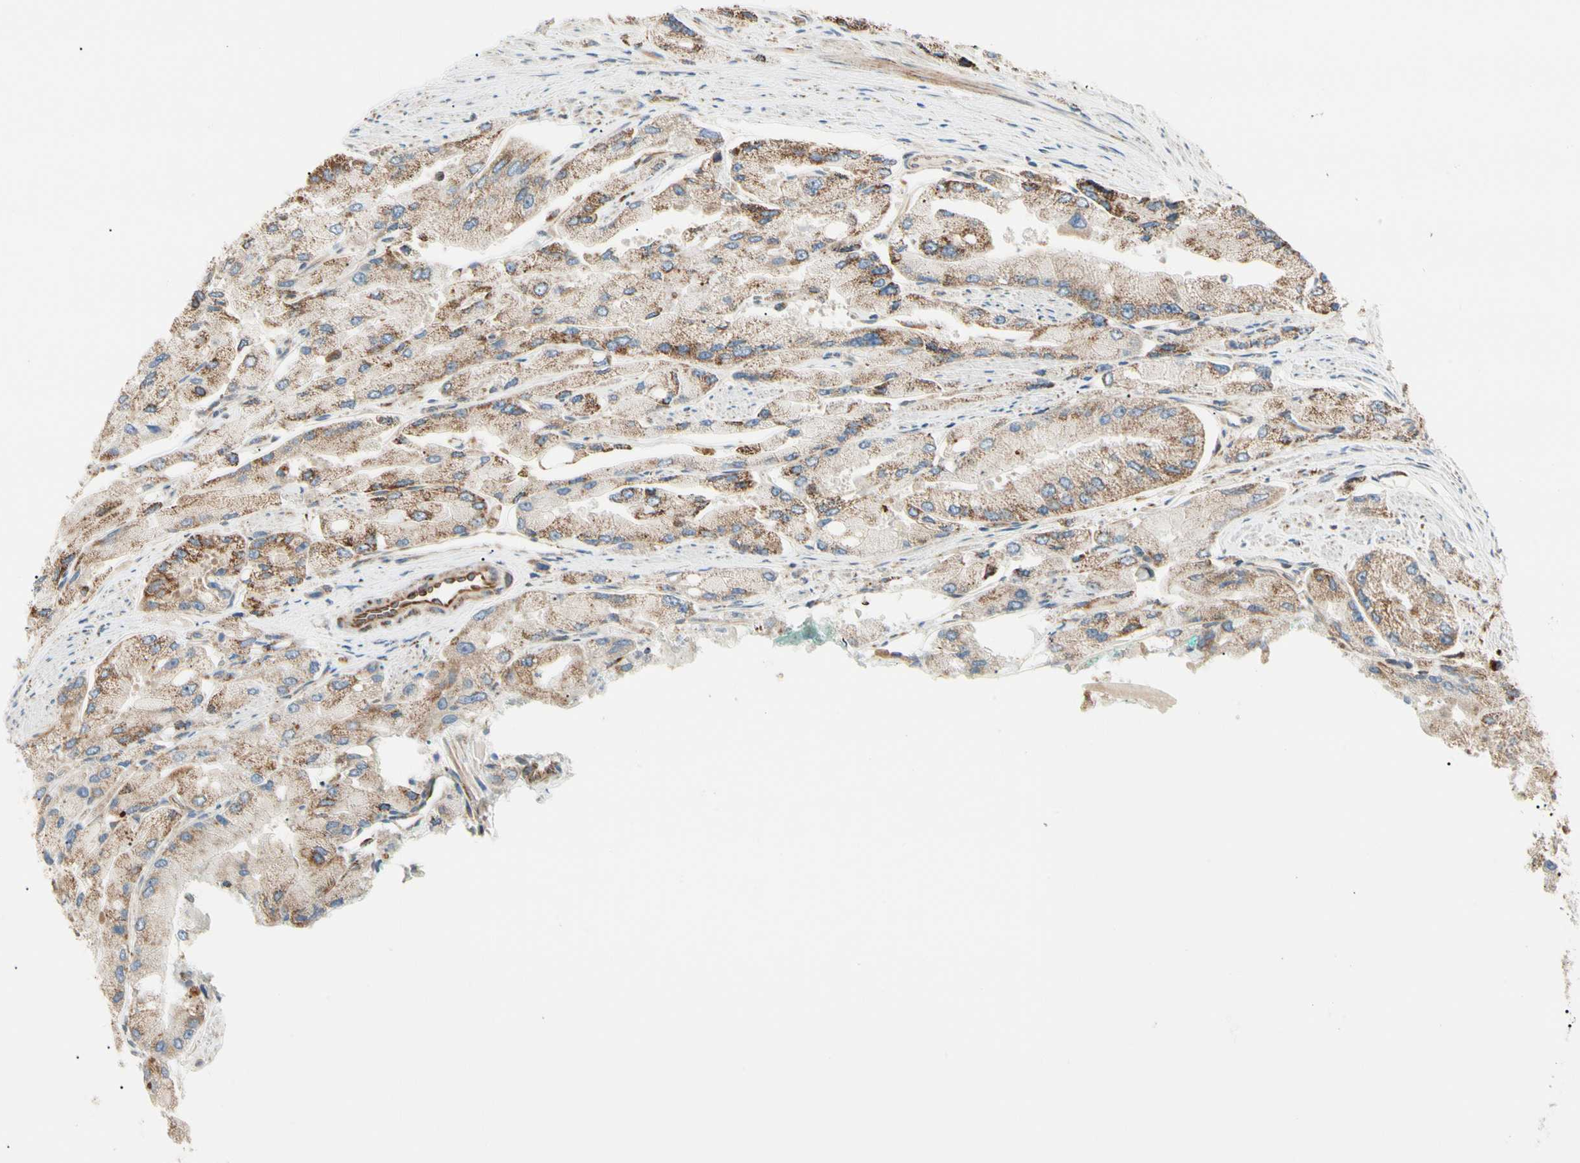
{"staining": {"intensity": "moderate", "quantity": ">75%", "location": "cytoplasmic/membranous"}, "tissue": "prostate cancer", "cell_type": "Tumor cells", "image_type": "cancer", "snomed": [{"axis": "morphology", "description": "Adenocarcinoma, High grade"}, {"axis": "topography", "description": "Prostate"}], "caption": "A high-resolution photomicrograph shows IHC staining of prostate cancer, which displays moderate cytoplasmic/membranous staining in approximately >75% of tumor cells.", "gene": "TBC1D10A", "patient": {"sex": "male", "age": 58}}